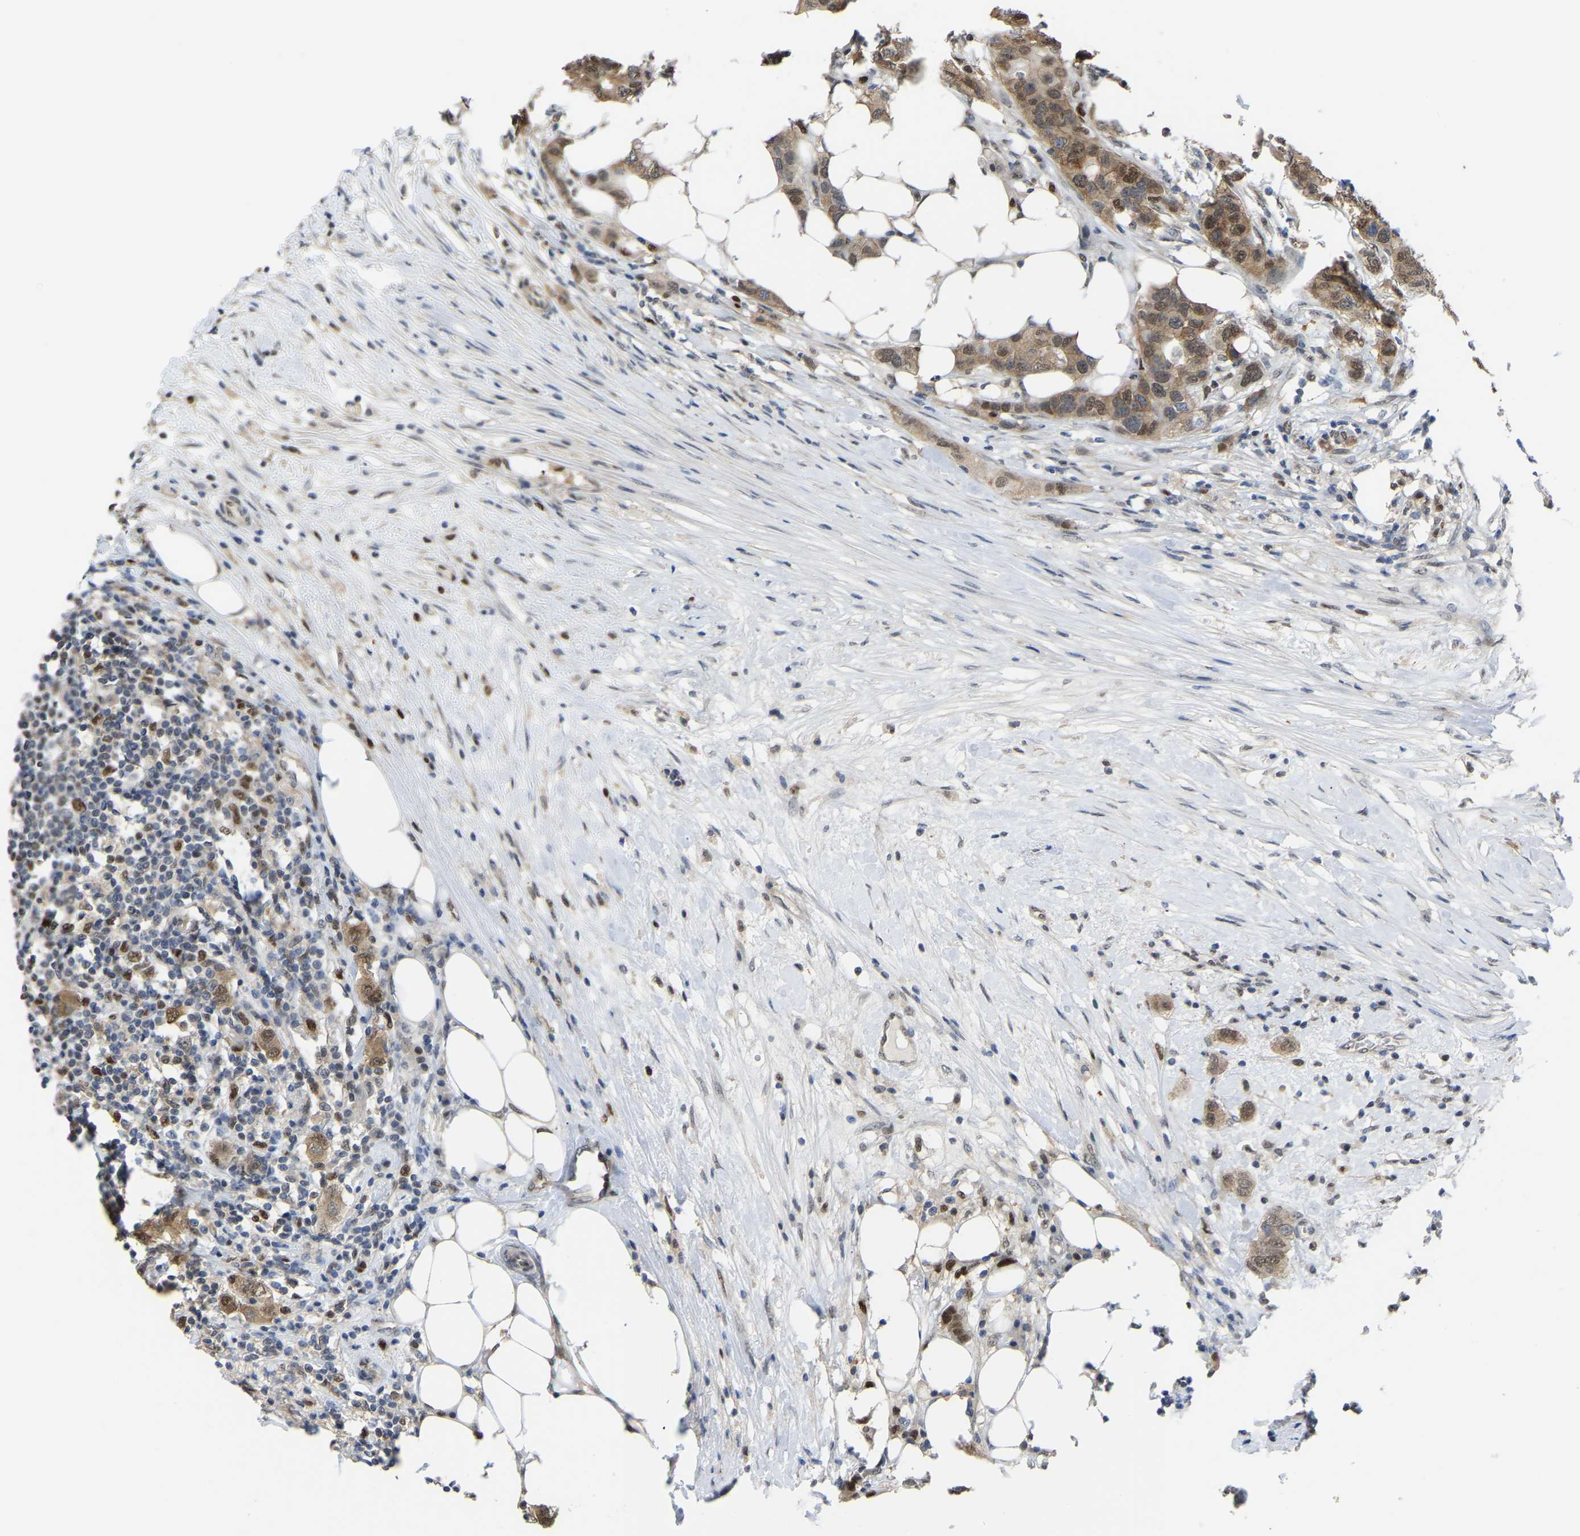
{"staining": {"intensity": "moderate", "quantity": ">75%", "location": "cytoplasmic/membranous"}, "tissue": "breast cancer", "cell_type": "Tumor cells", "image_type": "cancer", "snomed": [{"axis": "morphology", "description": "Duct carcinoma"}, {"axis": "topography", "description": "Breast"}], "caption": "This photomicrograph demonstrates immunohistochemistry staining of infiltrating ductal carcinoma (breast), with medium moderate cytoplasmic/membranous positivity in approximately >75% of tumor cells.", "gene": "KLRG2", "patient": {"sex": "female", "age": 50}}